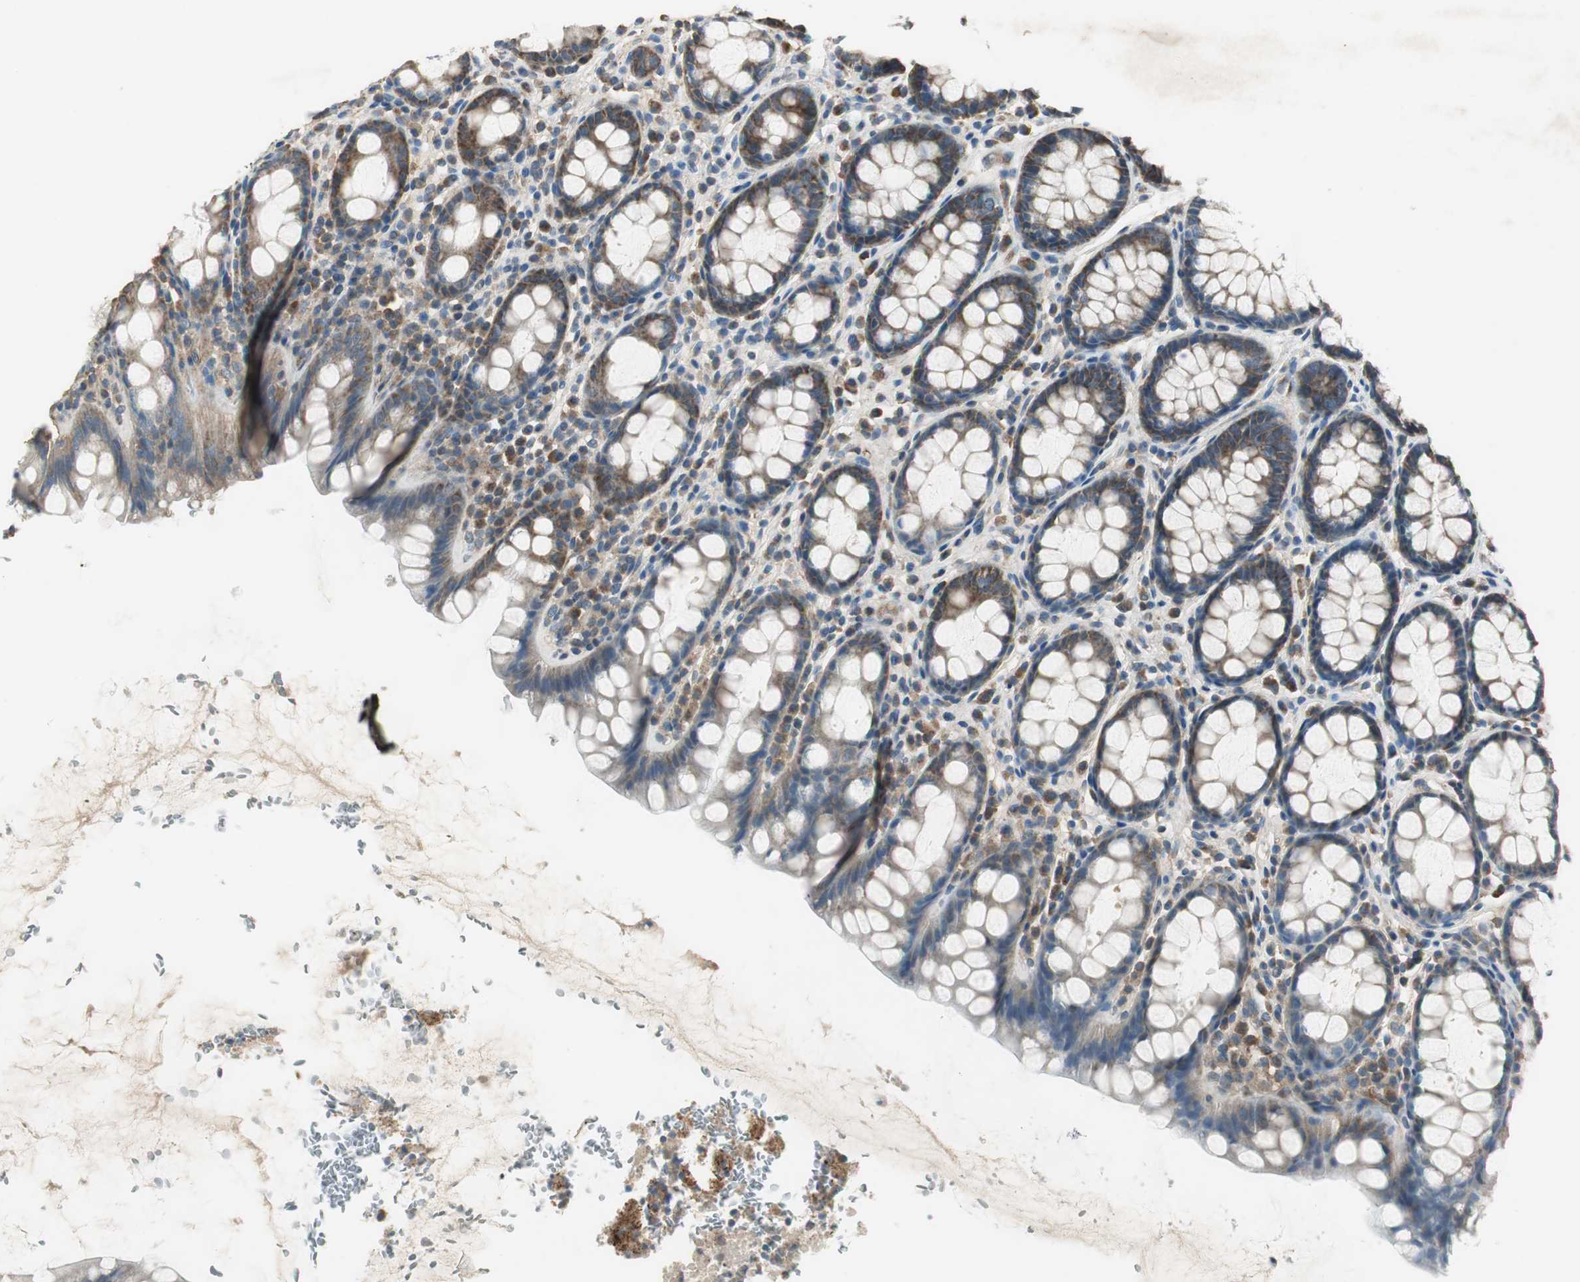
{"staining": {"intensity": "strong", "quantity": ">75%", "location": "cytoplasmic/membranous"}, "tissue": "rectum", "cell_type": "Glandular cells", "image_type": "normal", "snomed": [{"axis": "morphology", "description": "Normal tissue, NOS"}, {"axis": "topography", "description": "Rectum"}], "caption": "Rectum stained with immunohistochemistry (IHC) shows strong cytoplasmic/membranous expression in about >75% of glandular cells. (Stains: DAB in brown, nuclei in blue, Microscopy: brightfield microscopy at high magnification).", "gene": "MSTO1", "patient": {"sex": "male", "age": 92}}